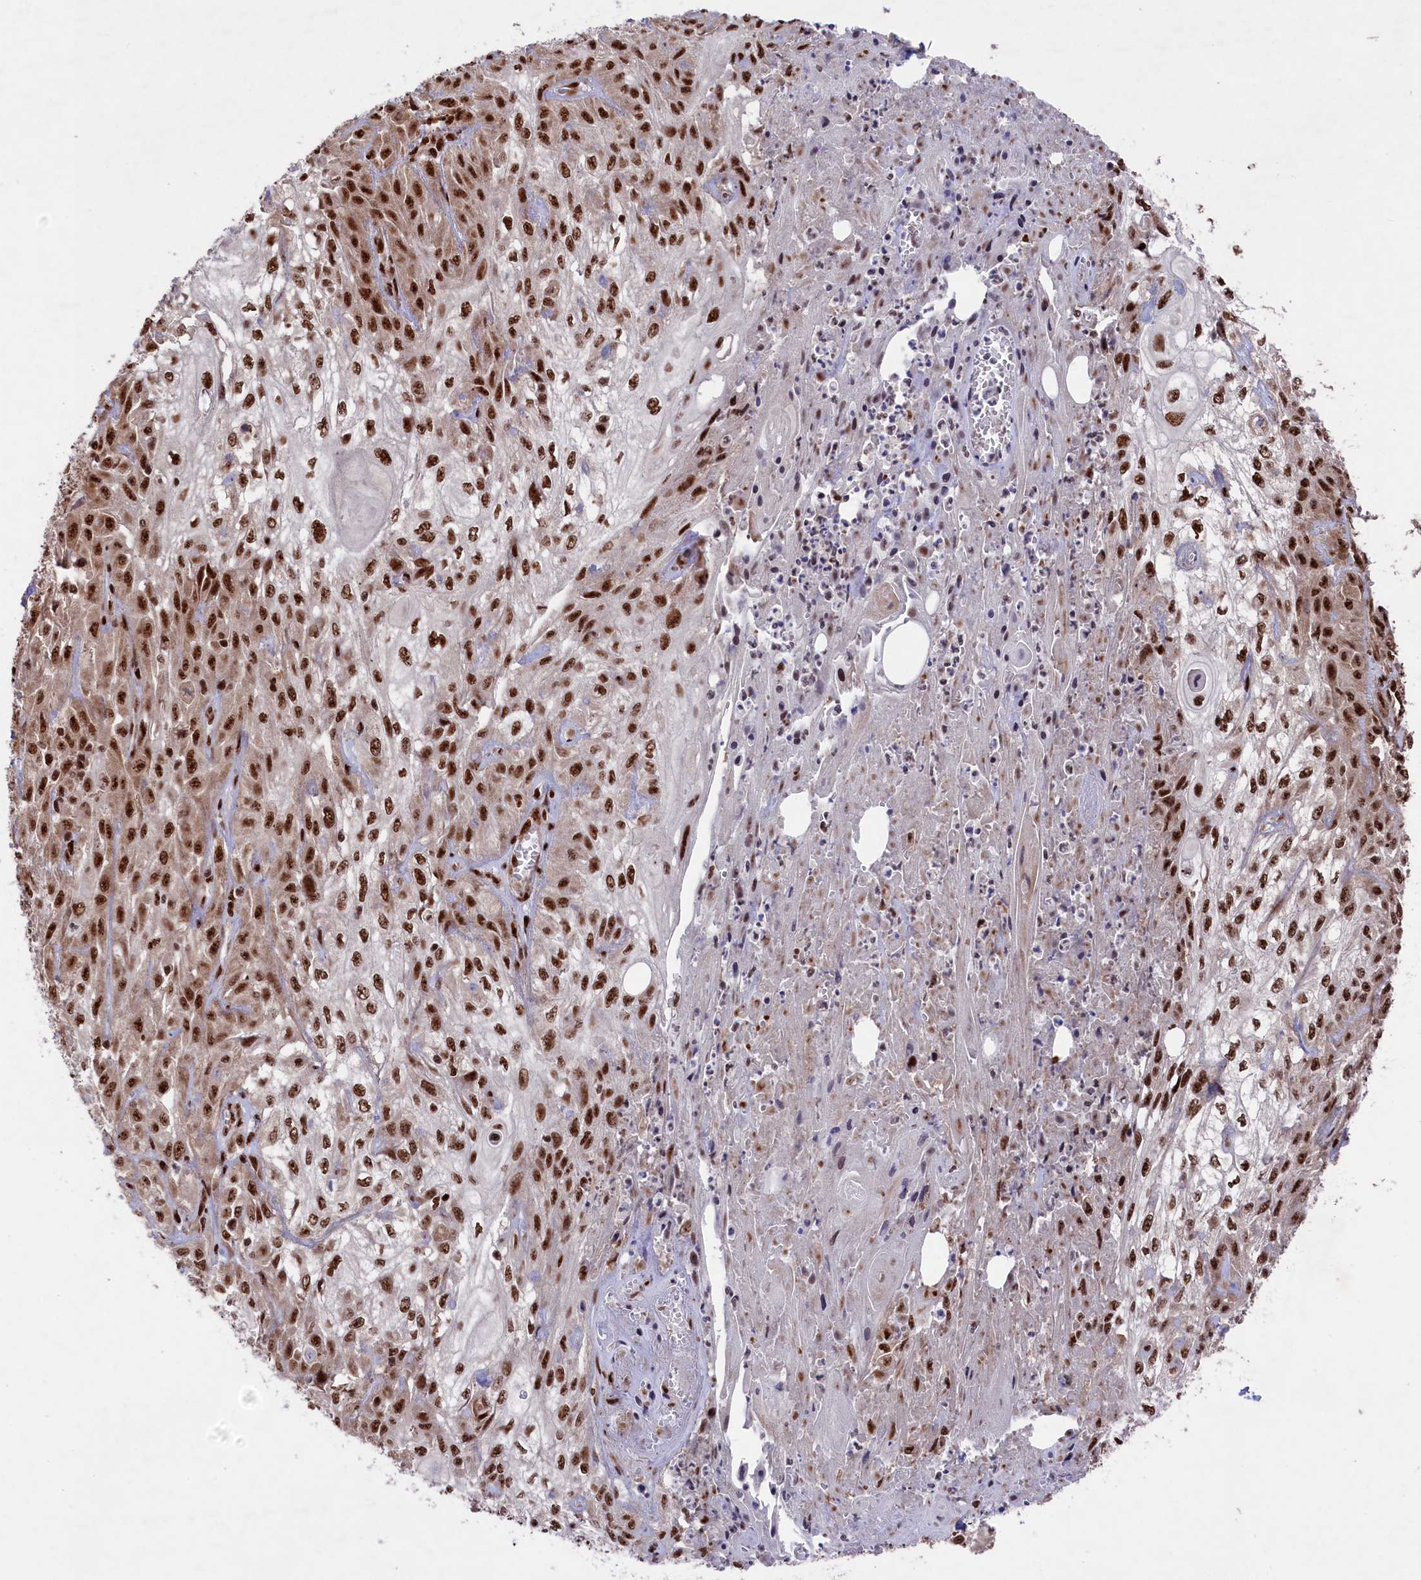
{"staining": {"intensity": "strong", "quantity": ">75%", "location": "nuclear"}, "tissue": "skin cancer", "cell_type": "Tumor cells", "image_type": "cancer", "snomed": [{"axis": "morphology", "description": "Squamous cell carcinoma, NOS"}, {"axis": "morphology", "description": "Squamous cell carcinoma, metastatic, NOS"}, {"axis": "topography", "description": "Skin"}, {"axis": "topography", "description": "Lymph node"}], "caption": "Human skin cancer stained with a protein marker shows strong staining in tumor cells.", "gene": "PRPF31", "patient": {"sex": "male", "age": 75}}